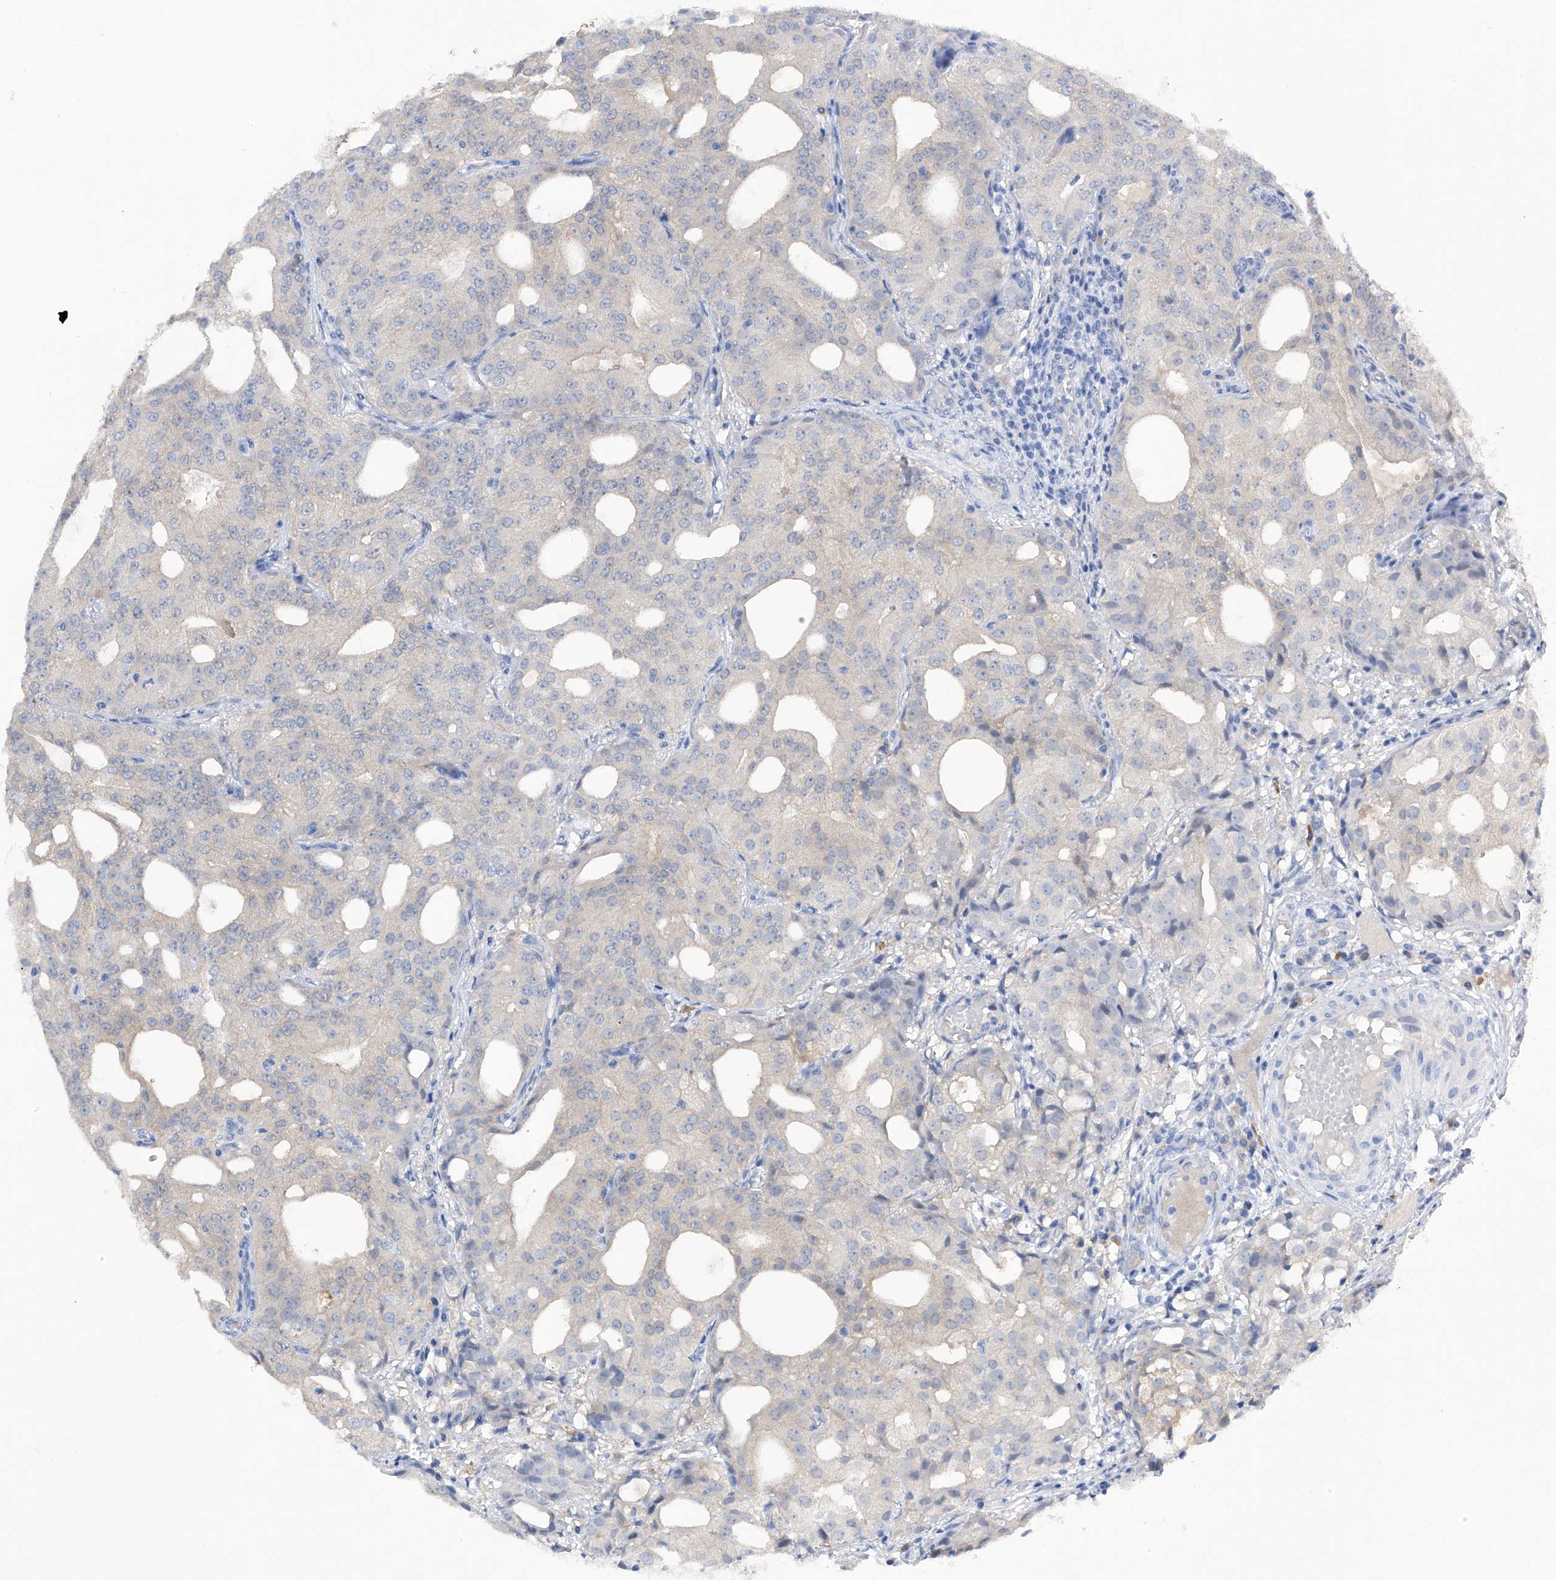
{"staining": {"intensity": "negative", "quantity": "none", "location": "none"}, "tissue": "prostate cancer", "cell_type": "Tumor cells", "image_type": "cancer", "snomed": [{"axis": "morphology", "description": "Adenocarcinoma, Medium grade"}, {"axis": "topography", "description": "Prostate"}], "caption": "Prostate cancer (medium-grade adenocarcinoma) was stained to show a protein in brown. There is no significant positivity in tumor cells.", "gene": "PGM3", "patient": {"sex": "male", "age": 88}}